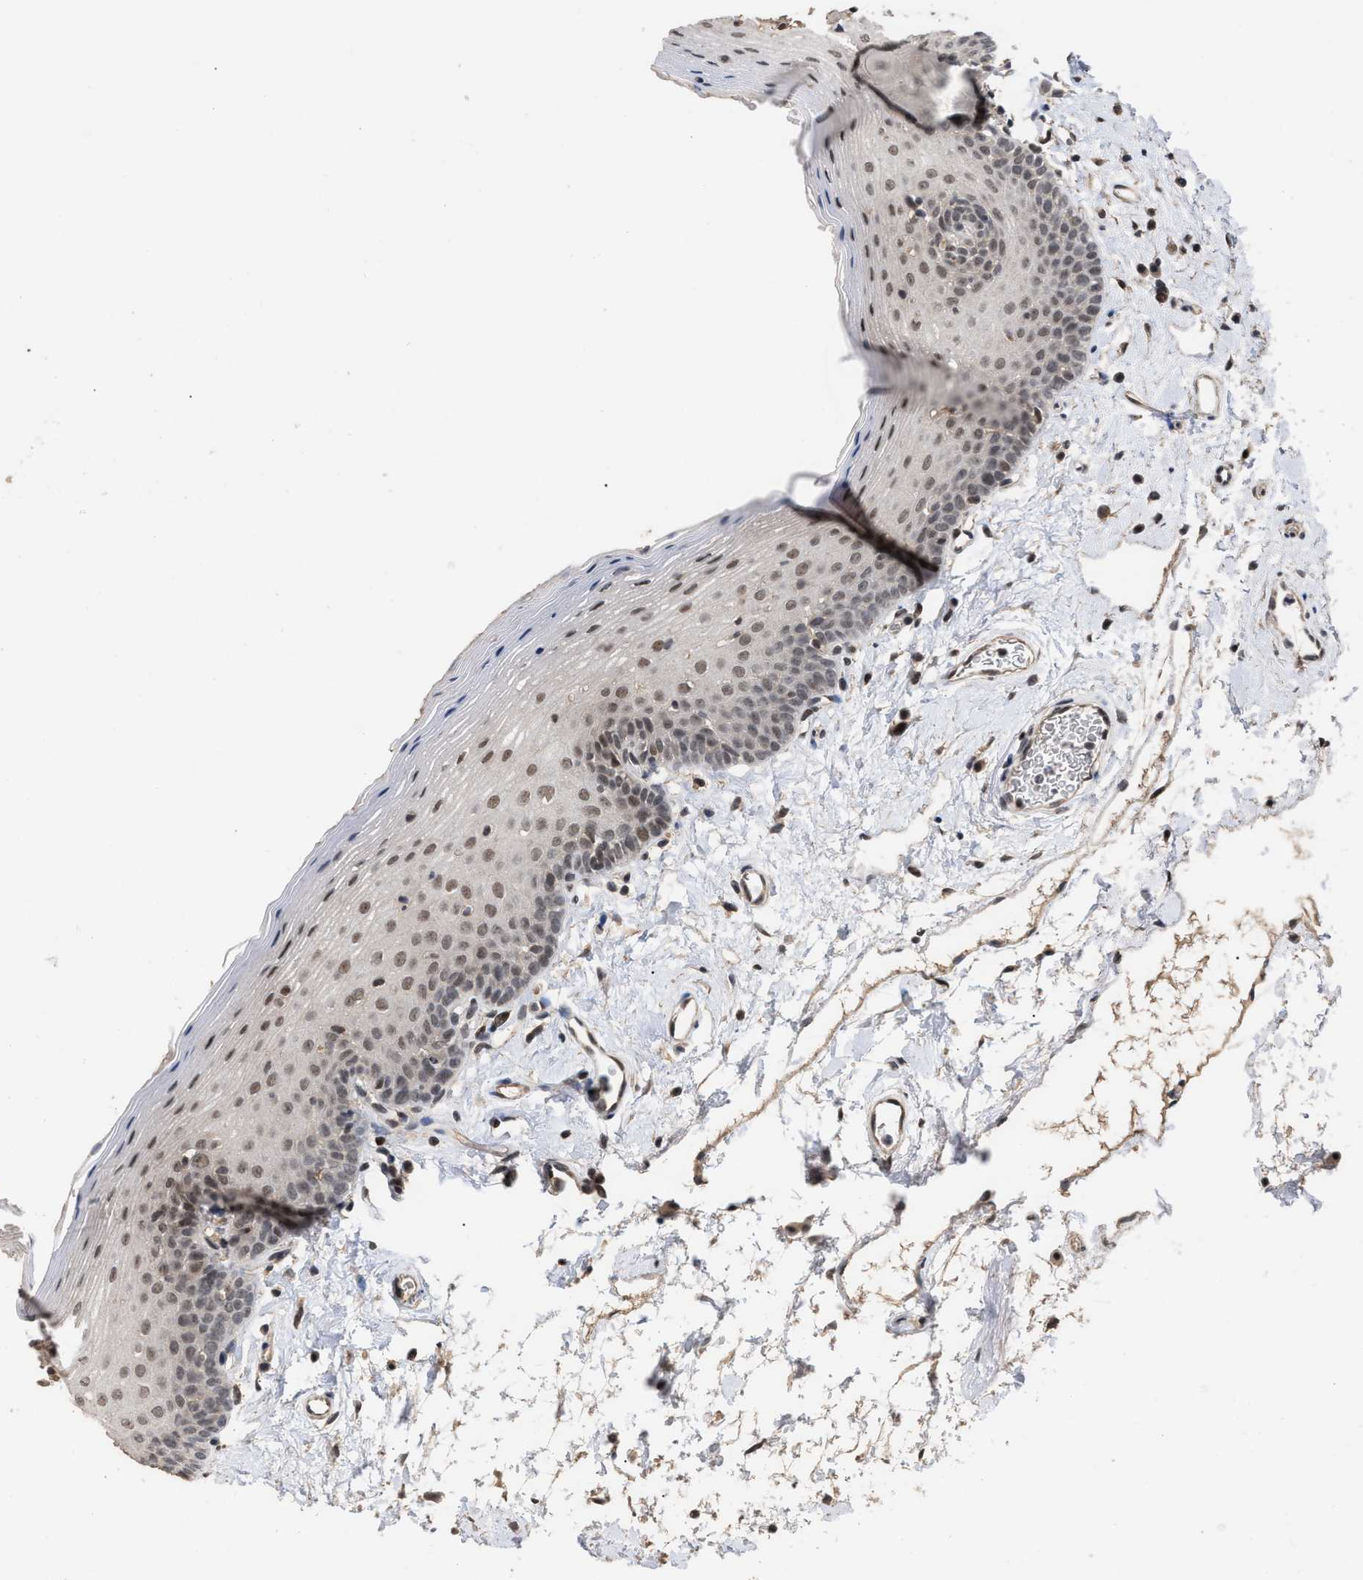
{"staining": {"intensity": "moderate", "quantity": ">75%", "location": "nuclear"}, "tissue": "oral mucosa", "cell_type": "Squamous epithelial cells", "image_type": "normal", "snomed": [{"axis": "morphology", "description": "Normal tissue, NOS"}, {"axis": "topography", "description": "Oral tissue"}], "caption": "IHC photomicrograph of normal oral mucosa stained for a protein (brown), which exhibits medium levels of moderate nuclear staining in about >75% of squamous epithelial cells.", "gene": "JAZF1", "patient": {"sex": "male", "age": 66}}